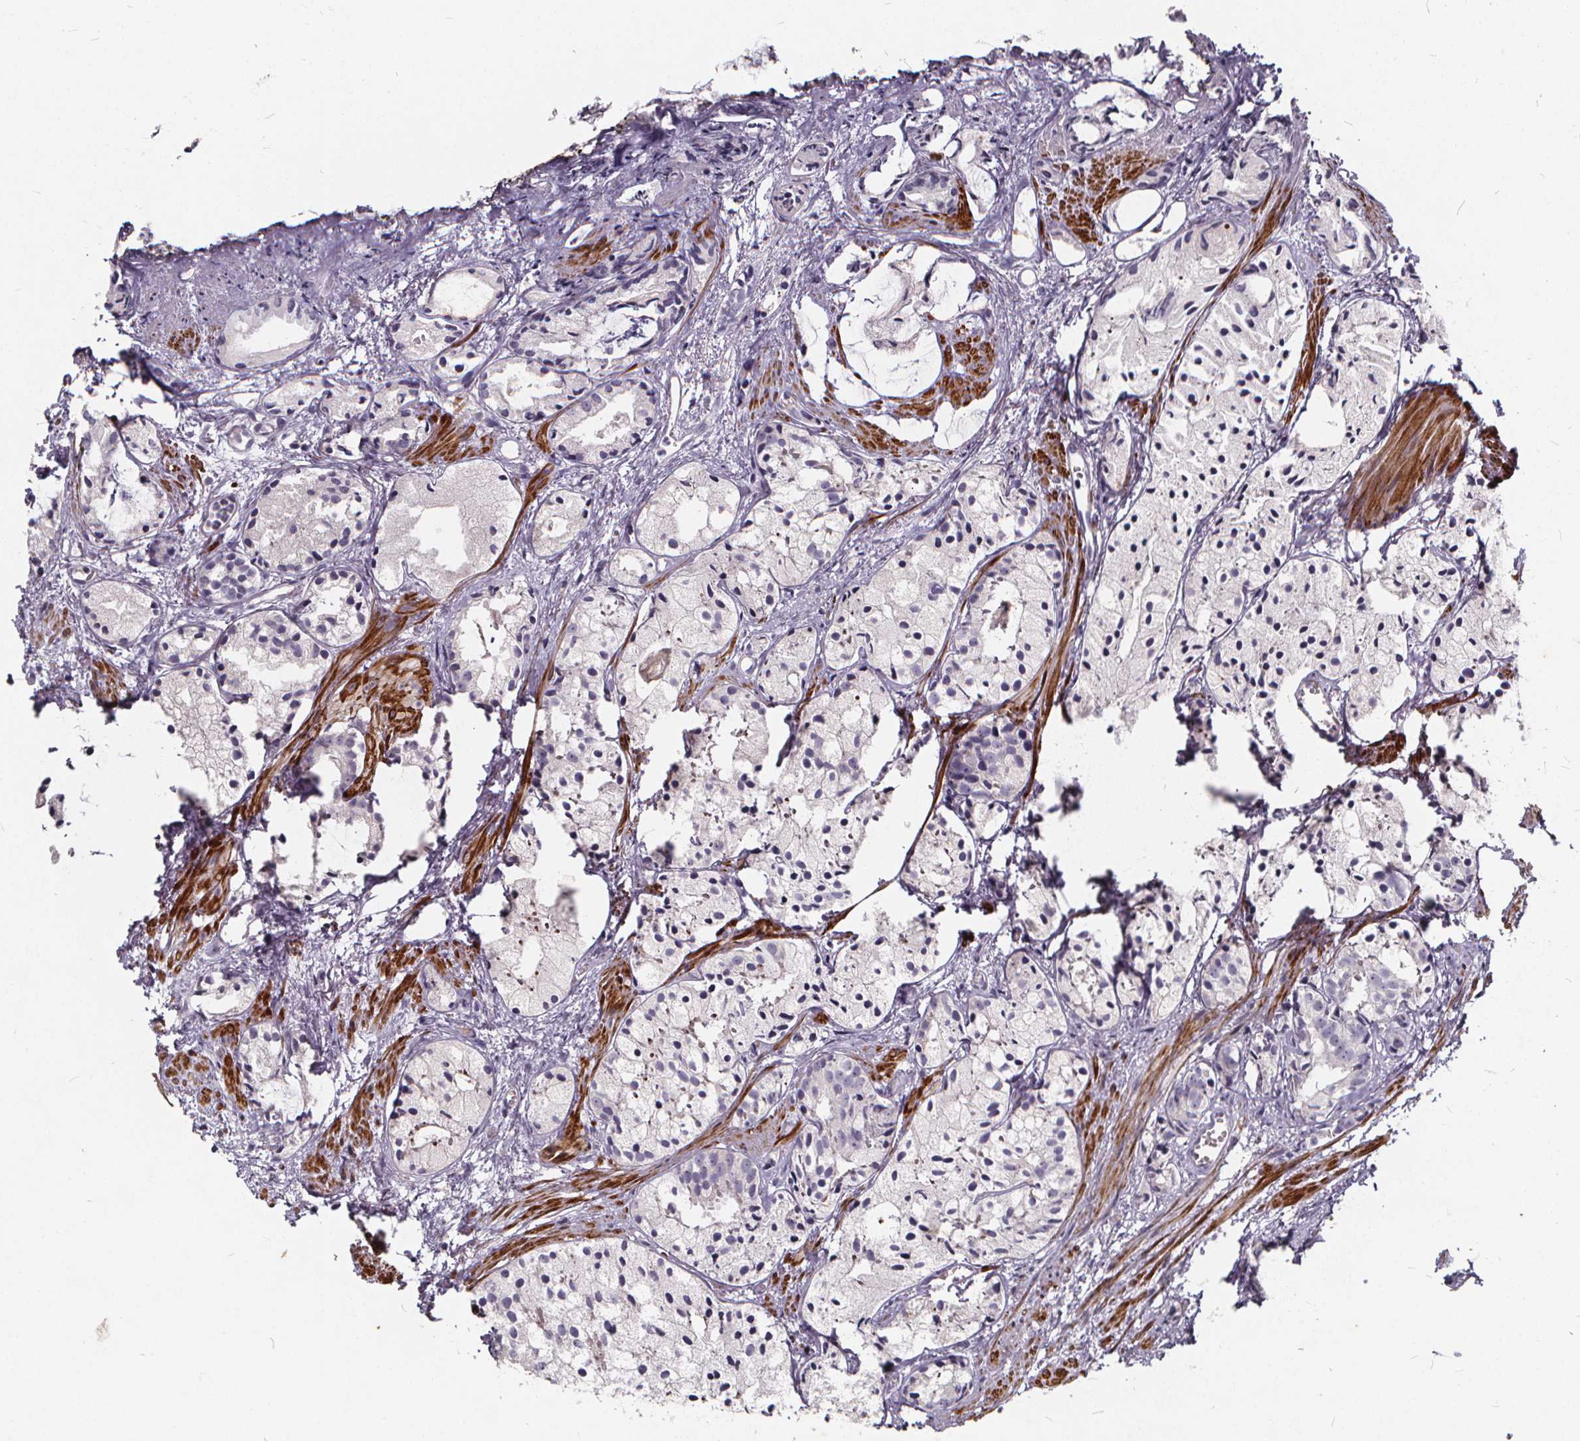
{"staining": {"intensity": "negative", "quantity": "none", "location": "none"}, "tissue": "prostate cancer", "cell_type": "Tumor cells", "image_type": "cancer", "snomed": [{"axis": "morphology", "description": "Adenocarcinoma, High grade"}, {"axis": "topography", "description": "Prostate"}], "caption": "Adenocarcinoma (high-grade) (prostate) was stained to show a protein in brown. There is no significant expression in tumor cells.", "gene": "TSPAN14", "patient": {"sex": "male", "age": 85}}